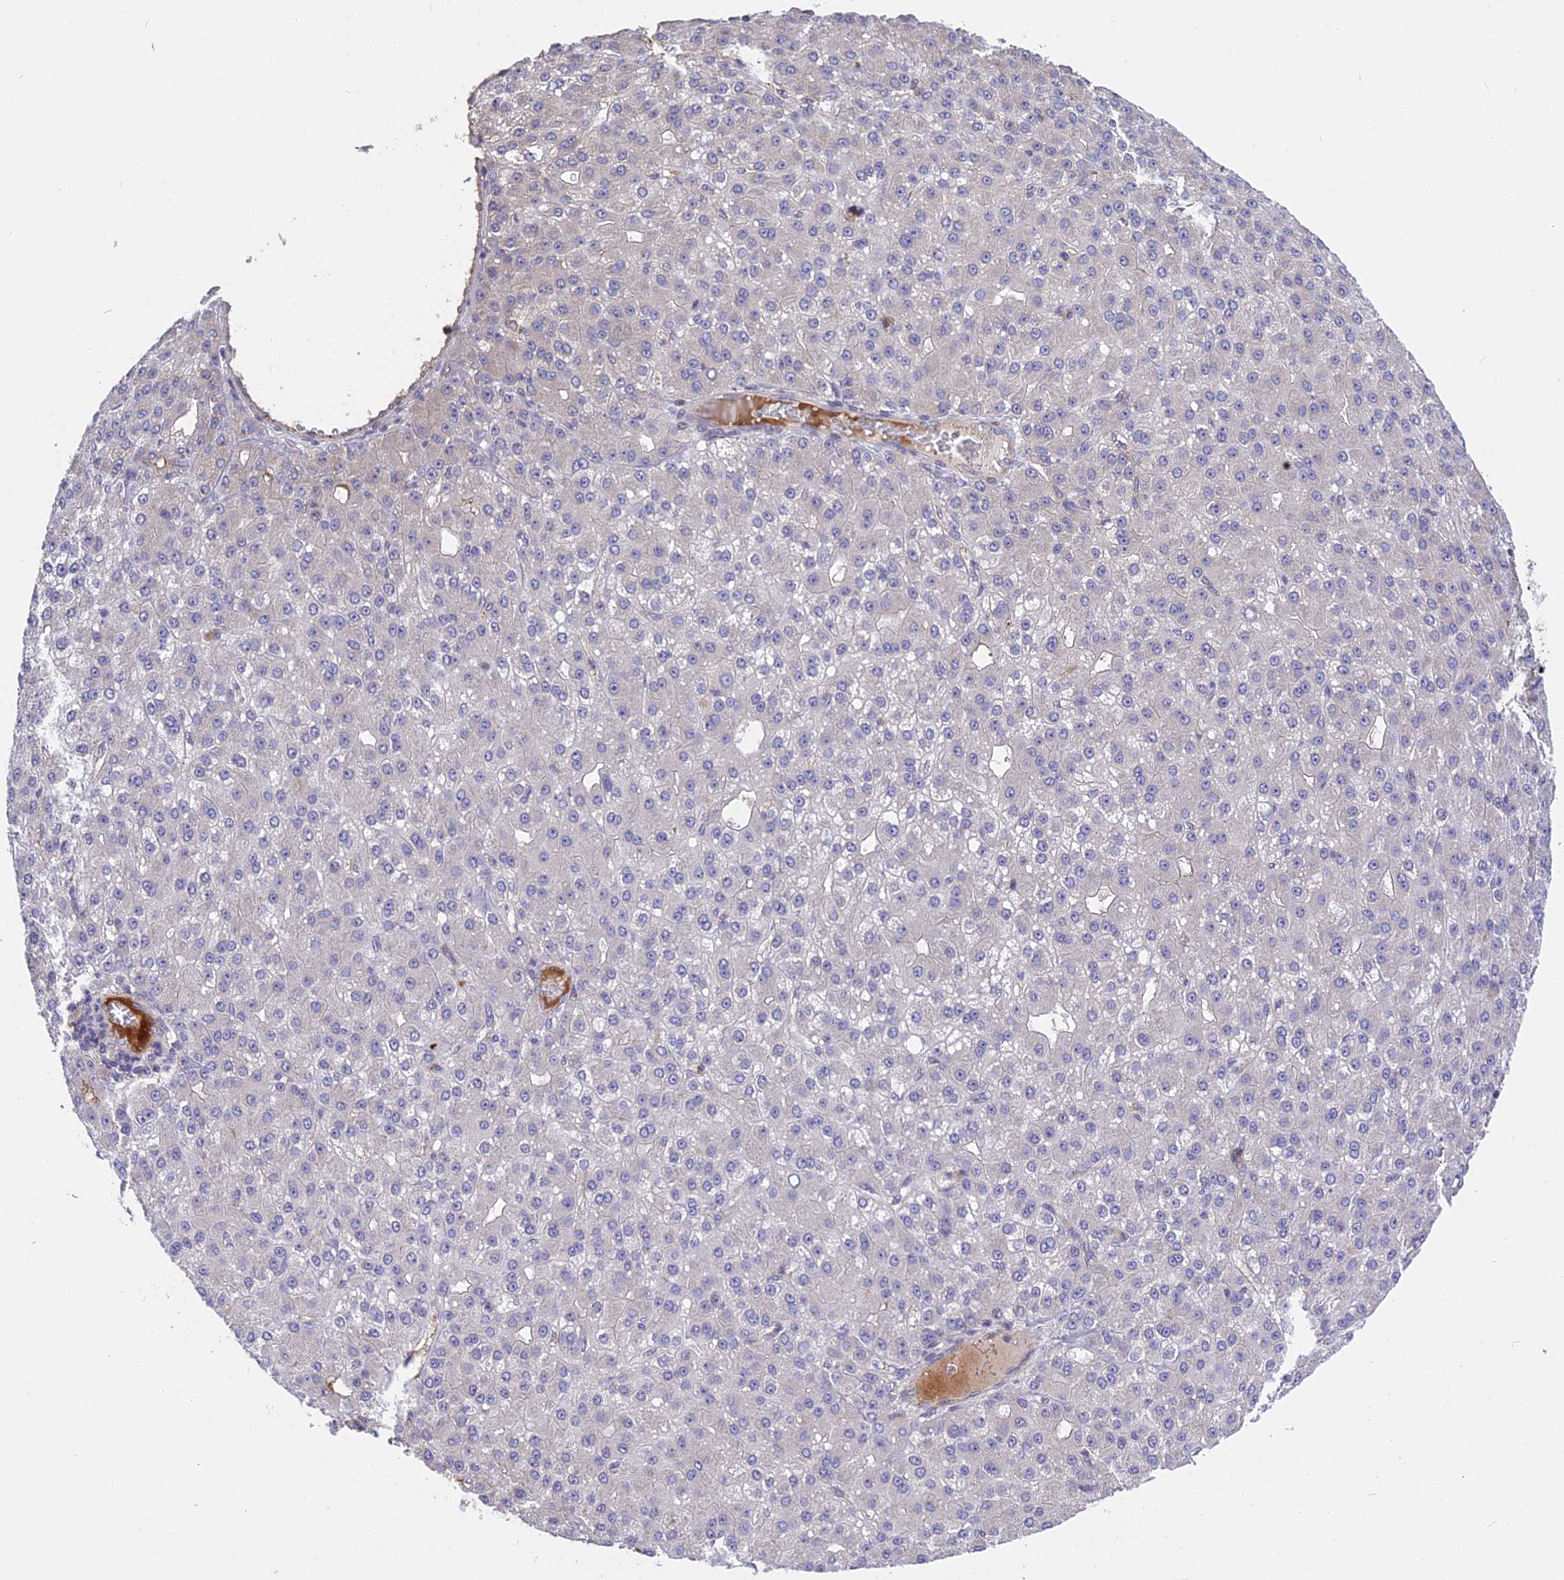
{"staining": {"intensity": "negative", "quantity": "none", "location": "none"}, "tissue": "liver cancer", "cell_type": "Tumor cells", "image_type": "cancer", "snomed": [{"axis": "morphology", "description": "Carcinoma, Hepatocellular, NOS"}, {"axis": "topography", "description": "Liver"}], "caption": "High magnification brightfield microscopy of hepatocellular carcinoma (liver) stained with DAB (brown) and counterstained with hematoxylin (blue): tumor cells show no significant expression.", "gene": "MFSD2A", "patient": {"sex": "male", "age": 67}}